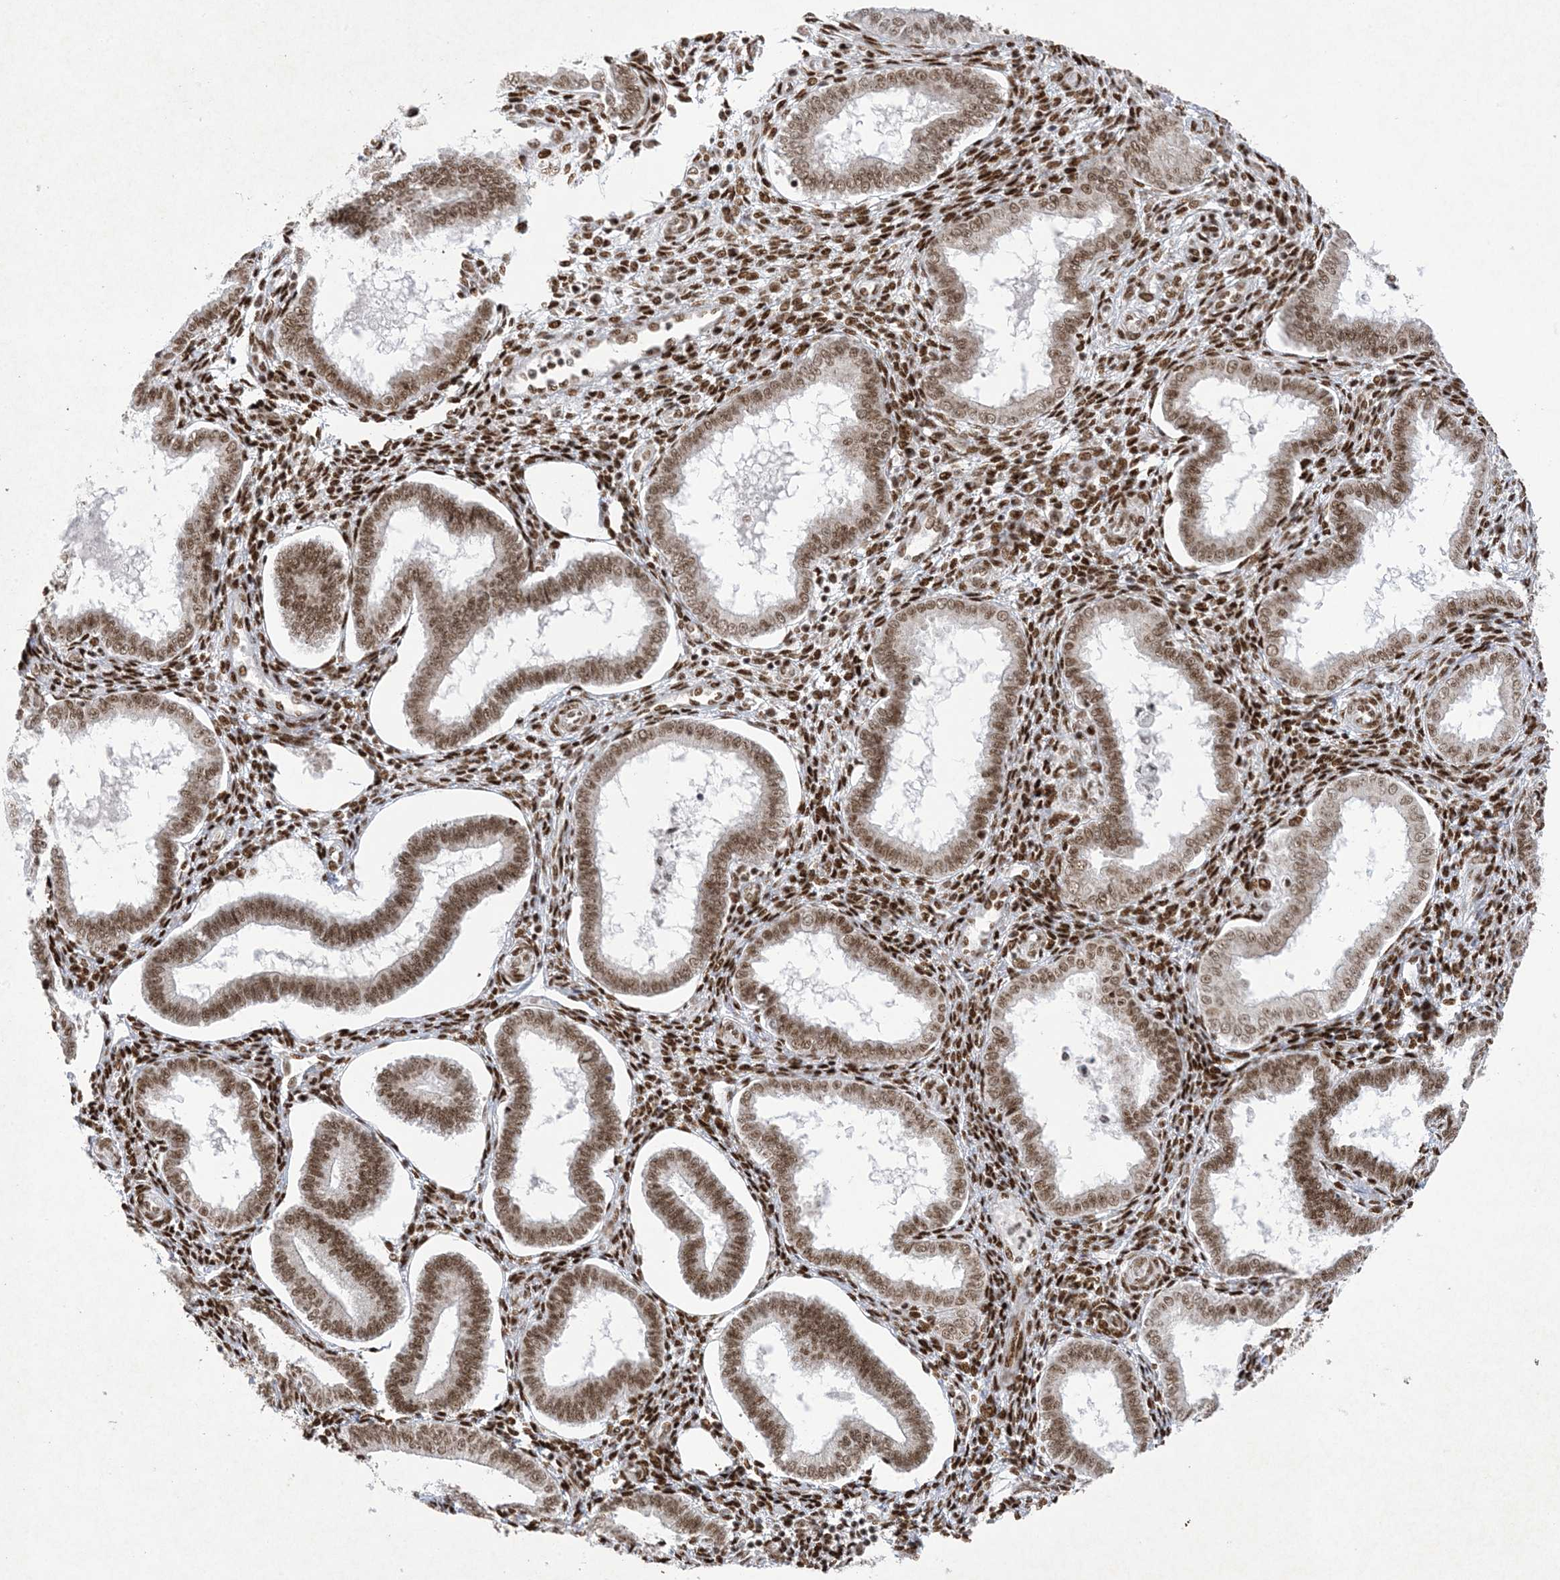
{"staining": {"intensity": "strong", "quantity": ">75%", "location": "nuclear"}, "tissue": "endometrium", "cell_type": "Cells in endometrial stroma", "image_type": "normal", "snomed": [{"axis": "morphology", "description": "Normal tissue, NOS"}, {"axis": "topography", "description": "Endometrium"}], "caption": "Strong nuclear staining is present in approximately >75% of cells in endometrial stroma in unremarkable endometrium.", "gene": "PKNOX2", "patient": {"sex": "female", "age": 24}}